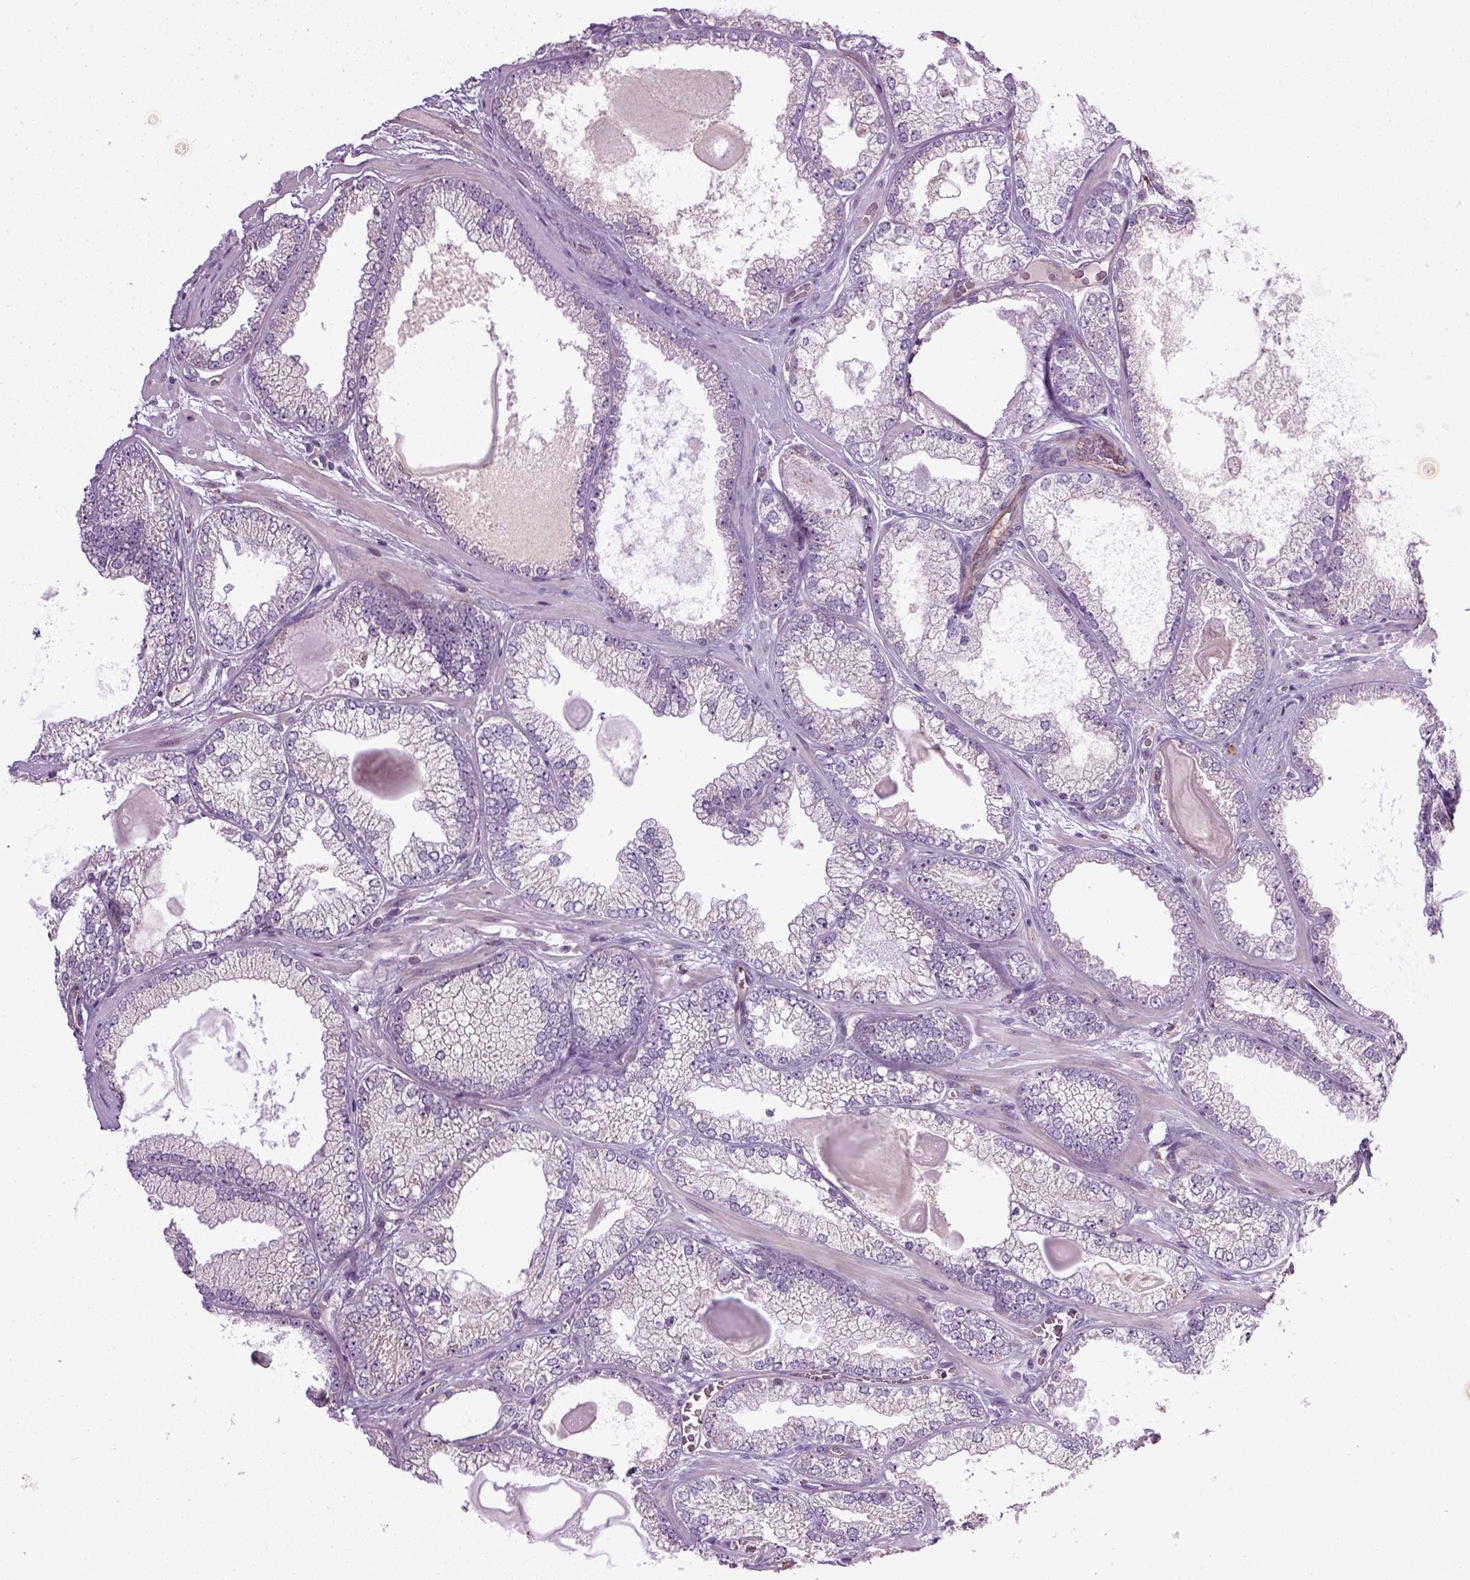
{"staining": {"intensity": "negative", "quantity": "none", "location": "none"}, "tissue": "prostate cancer", "cell_type": "Tumor cells", "image_type": "cancer", "snomed": [{"axis": "morphology", "description": "Adenocarcinoma, Low grade"}, {"axis": "topography", "description": "Prostate"}], "caption": "Immunohistochemistry of prostate cancer (low-grade adenocarcinoma) displays no staining in tumor cells.", "gene": "TPRG1", "patient": {"sex": "male", "age": 57}}